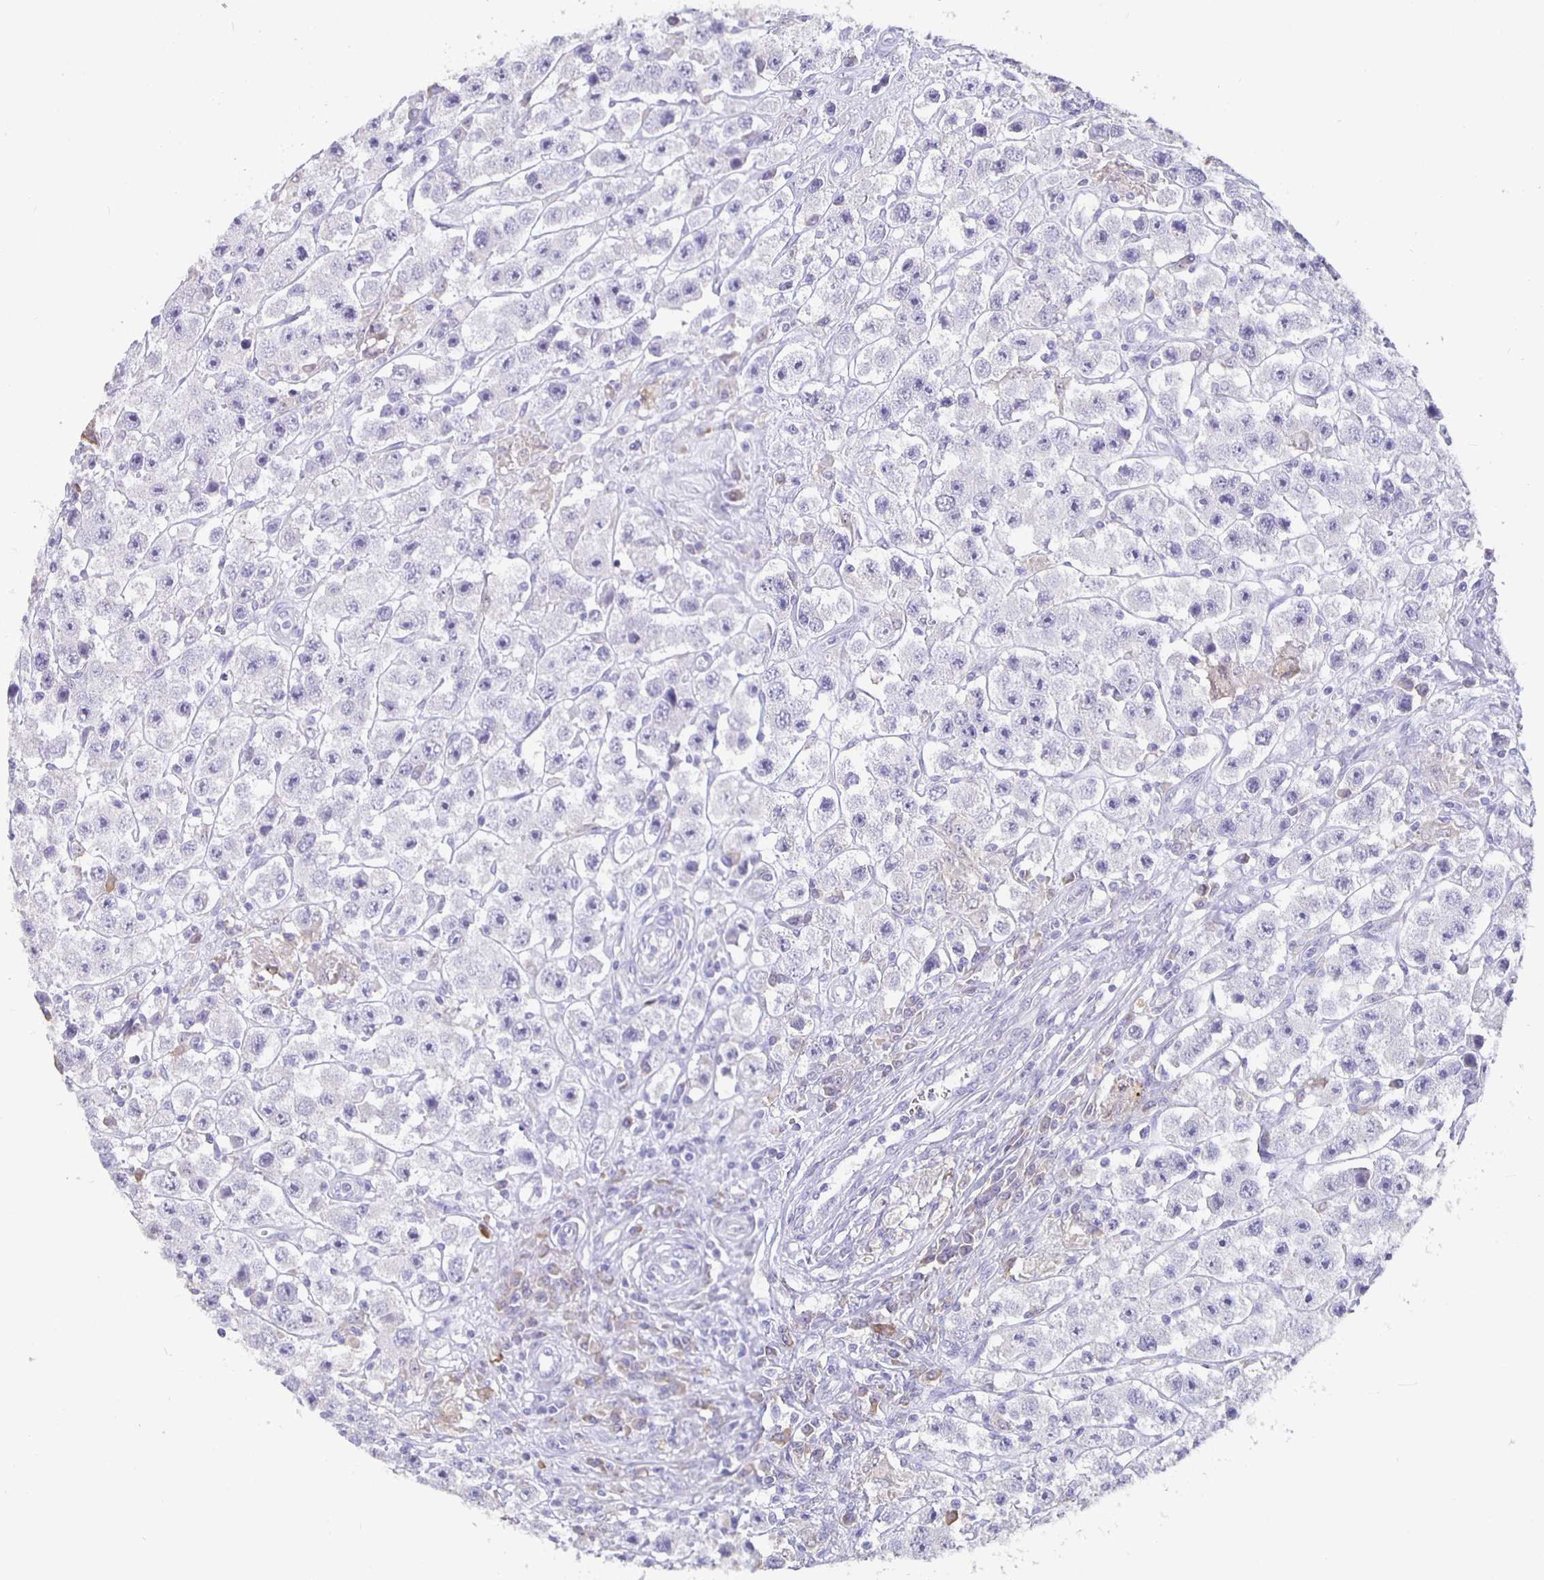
{"staining": {"intensity": "negative", "quantity": "none", "location": "none"}, "tissue": "testis cancer", "cell_type": "Tumor cells", "image_type": "cancer", "snomed": [{"axis": "morphology", "description": "Seminoma, NOS"}, {"axis": "topography", "description": "Testis"}], "caption": "Immunohistochemistry (IHC) image of testis cancer stained for a protein (brown), which exhibits no staining in tumor cells.", "gene": "GPX4", "patient": {"sex": "male", "age": 45}}